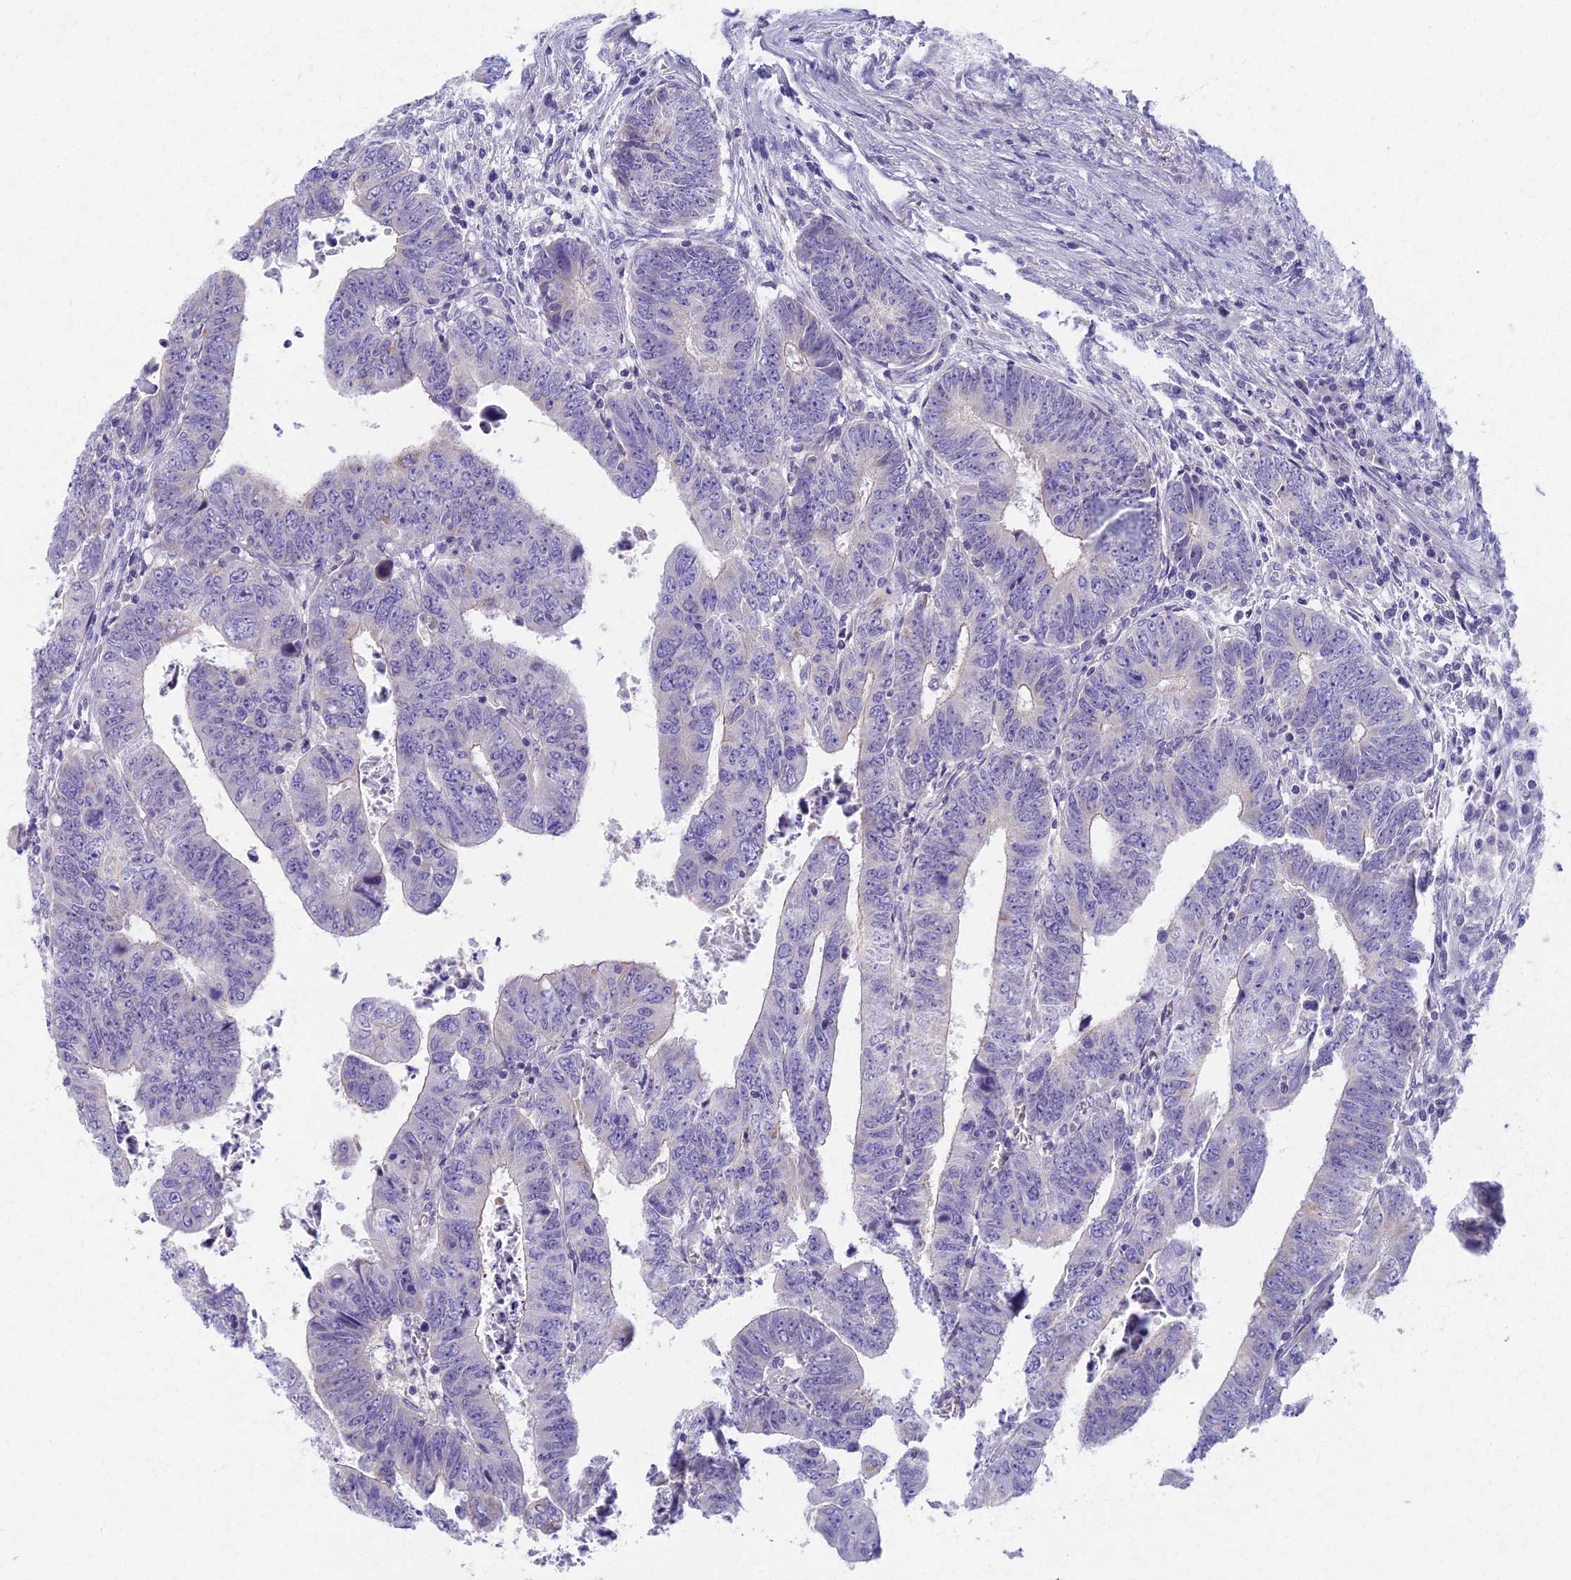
{"staining": {"intensity": "negative", "quantity": "none", "location": "none"}, "tissue": "colorectal cancer", "cell_type": "Tumor cells", "image_type": "cancer", "snomed": [{"axis": "morphology", "description": "Normal tissue, NOS"}, {"axis": "morphology", "description": "Adenocarcinoma, NOS"}, {"axis": "topography", "description": "Rectum"}], "caption": "This image is of colorectal cancer (adenocarcinoma) stained with IHC to label a protein in brown with the nuclei are counter-stained blue. There is no staining in tumor cells.", "gene": "AP4E1", "patient": {"sex": "female", "age": 65}}